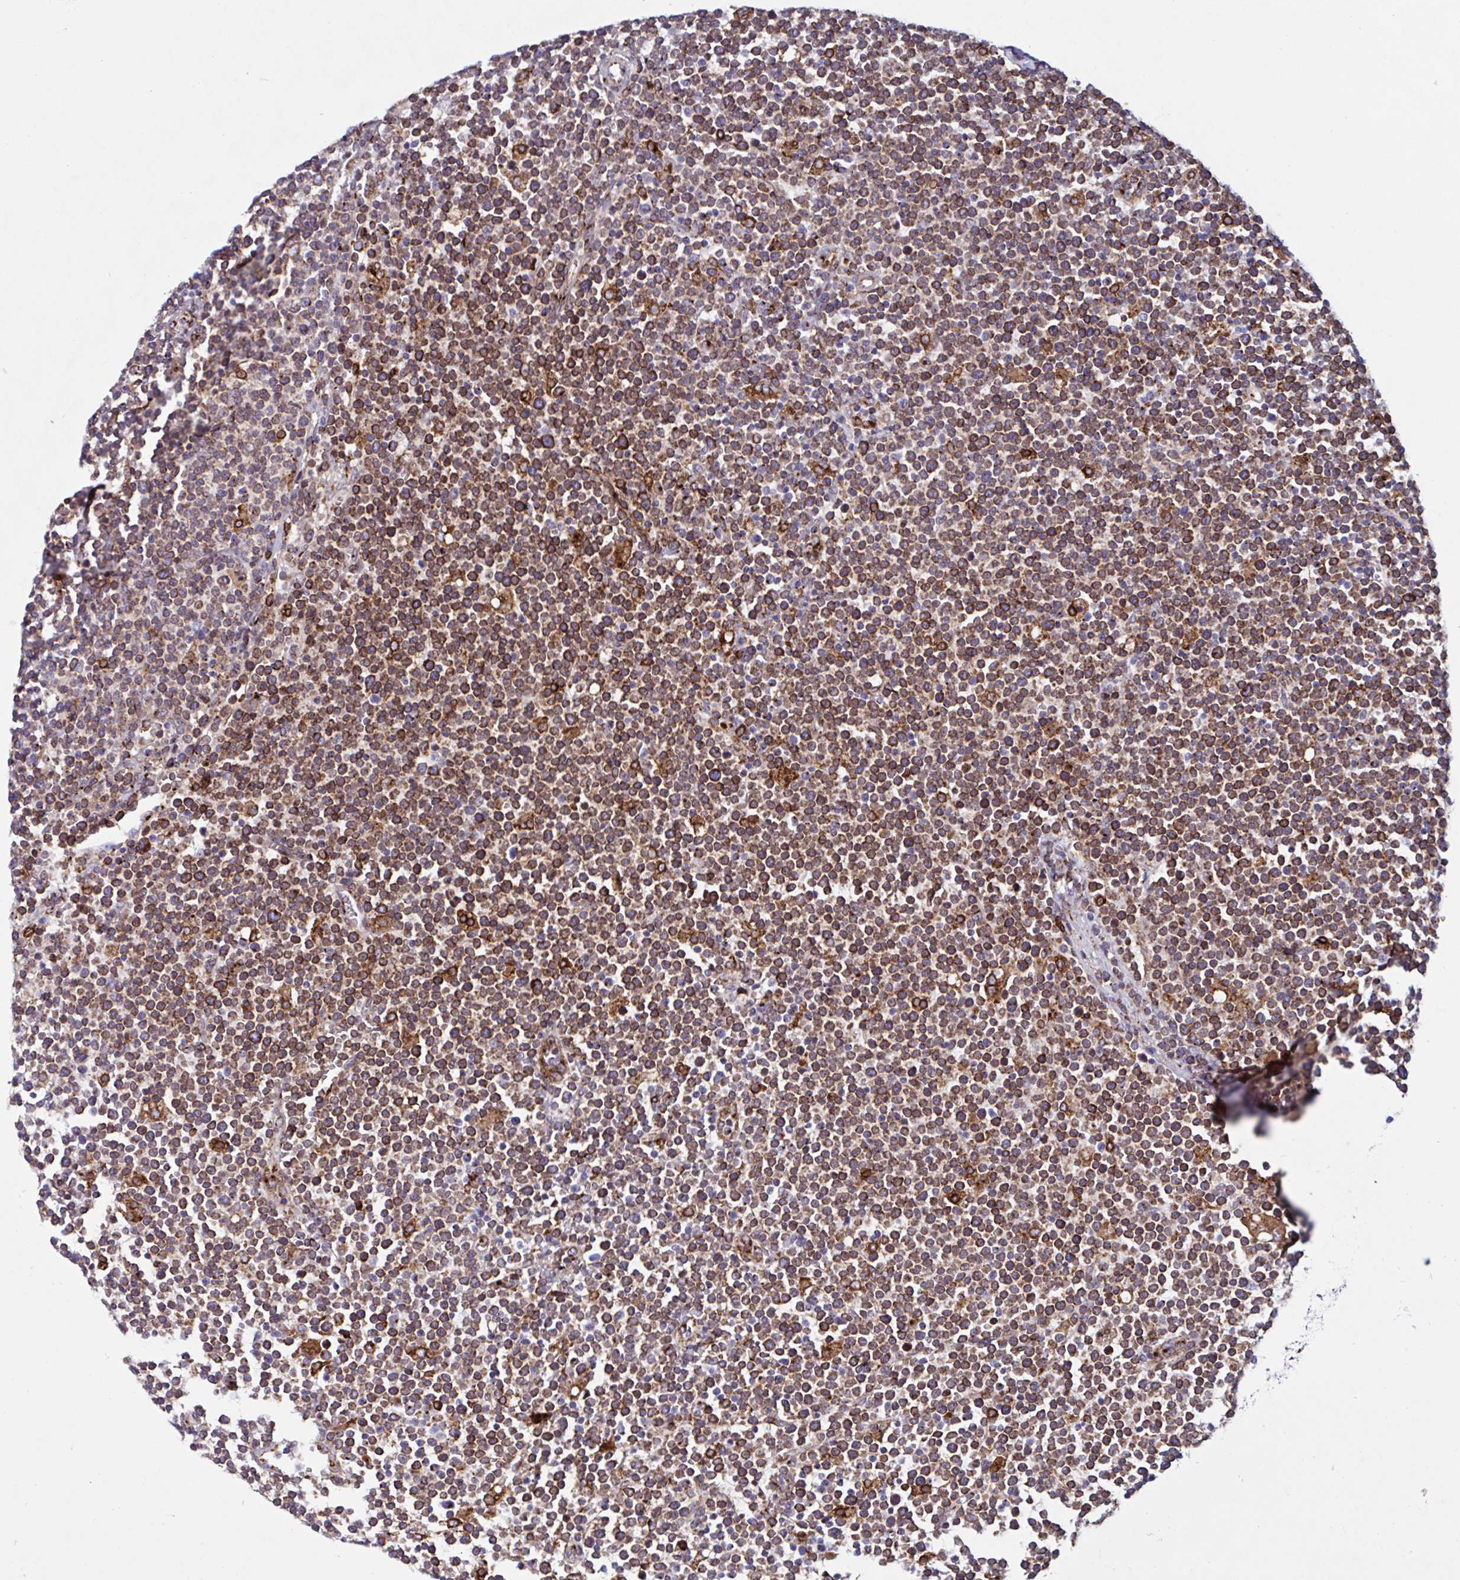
{"staining": {"intensity": "moderate", "quantity": ">75%", "location": "cytoplasmic/membranous"}, "tissue": "lymphoma", "cell_type": "Tumor cells", "image_type": "cancer", "snomed": [{"axis": "morphology", "description": "Malignant lymphoma, non-Hodgkin's type, High grade"}, {"axis": "topography", "description": "Lymph node"}], "caption": "Immunohistochemistry histopathology image of neoplastic tissue: high-grade malignant lymphoma, non-Hodgkin's type stained using immunohistochemistry (IHC) shows medium levels of moderate protein expression localized specifically in the cytoplasmic/membranous of tumor cells, appearing as a cytoplasmic/membranous brown color.", "gene": "RFK", "patient": {"sex": "male", "age": 61}}